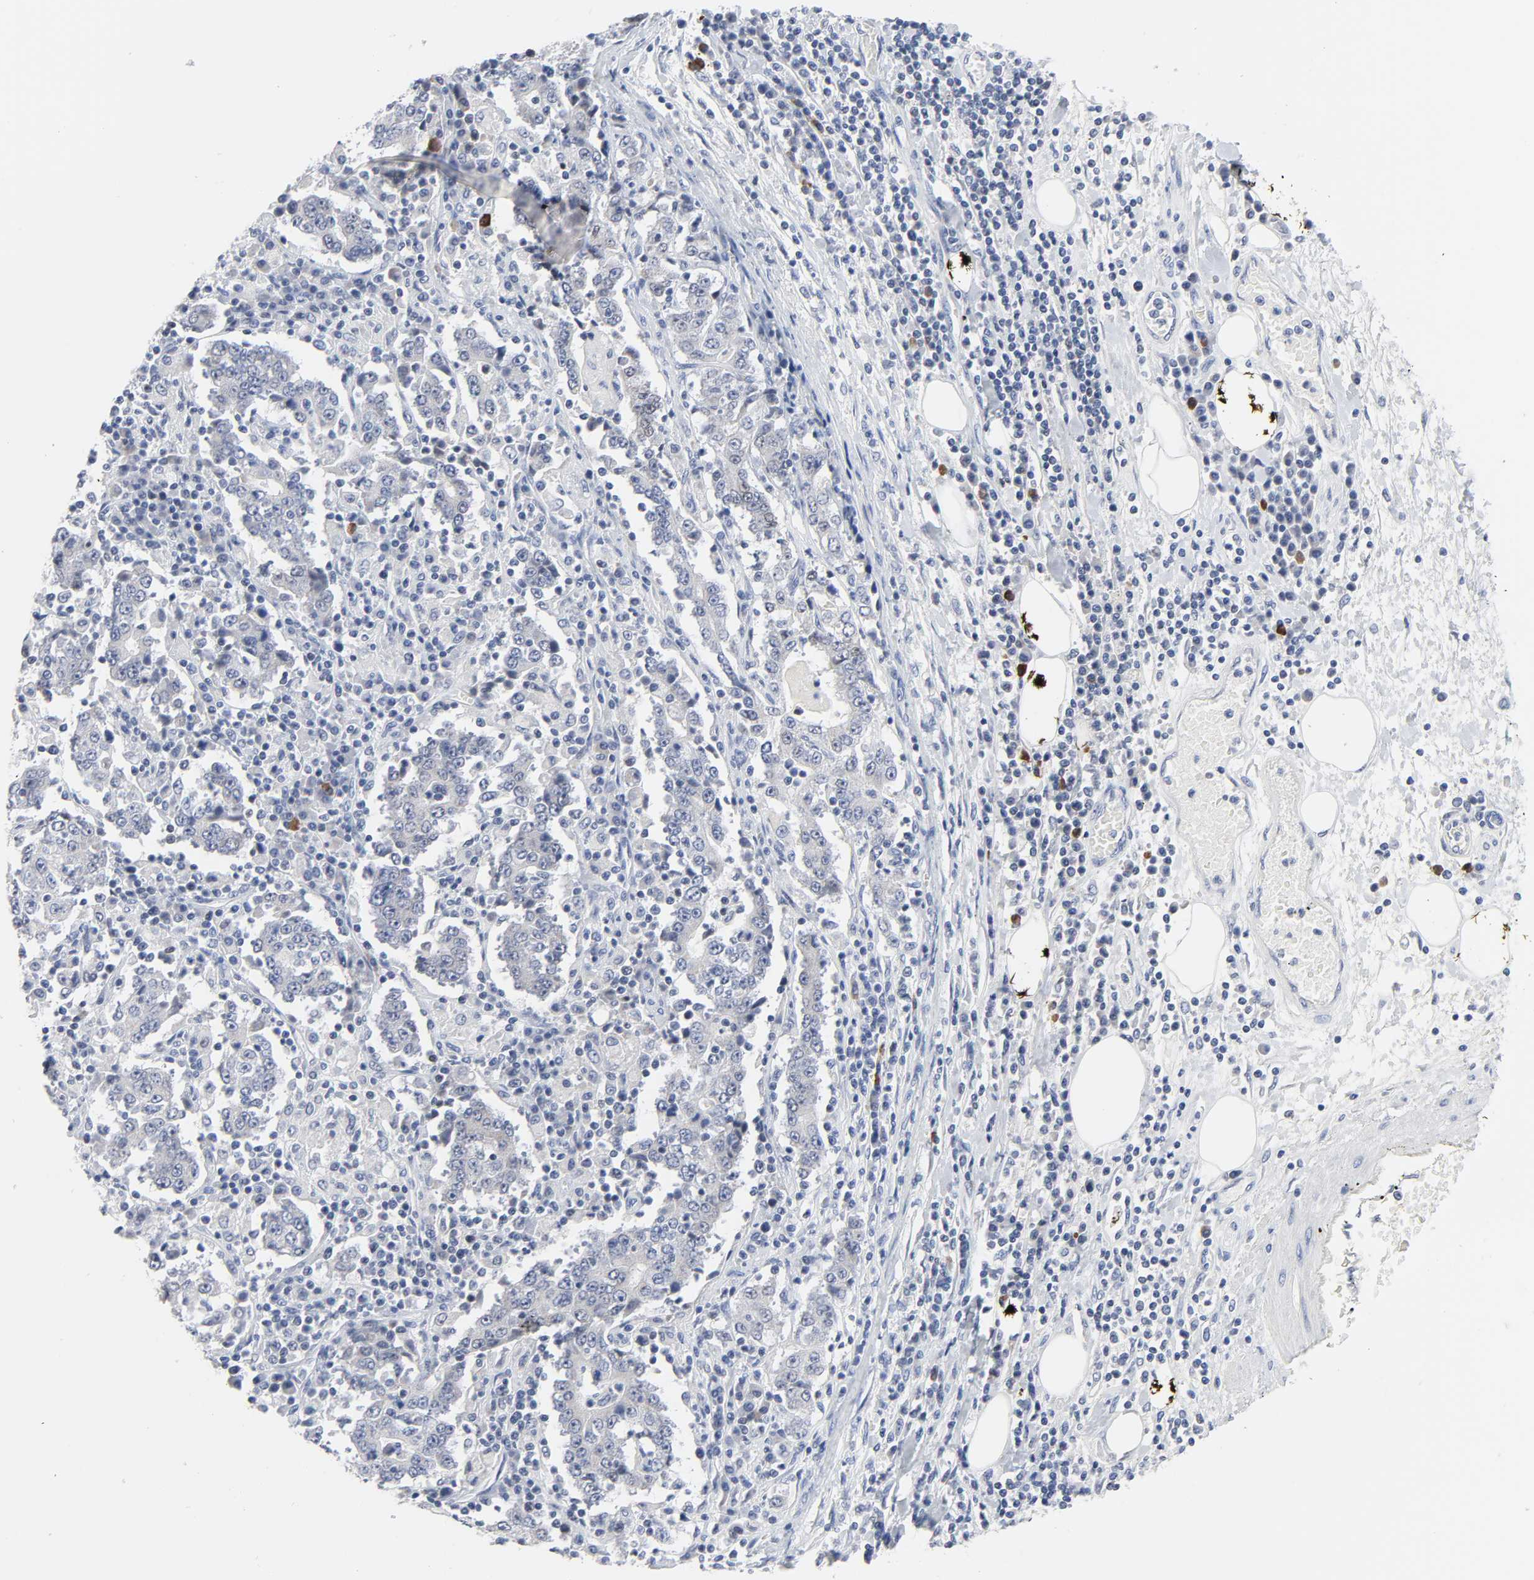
{"staining": {"intensity": "negative", "quantity": "none", "location": "none"}, "tissue": "stomach cancer", "cell_type": "Tumor cells", "image_type": "cancer", "snomed": [{"axis": "morphology", "description": "Normal tissue, NOS"}, {"axis": "morphology", "description": "Adenocarcinoma, NOS"}, {"axis": "topography", "description": "Stomach, upper"}, {"axis": "topography", "description": "Stomach"}], "caption": "DAB immunohistochemical staining of stomach cancer exhibits no significant staining in tumor cells. (DAB immunohistochemistry visualized using brightfield microscopy, high magnification).", "gene": "WEE1", "patient": {"sex": "male", "age": 59}}